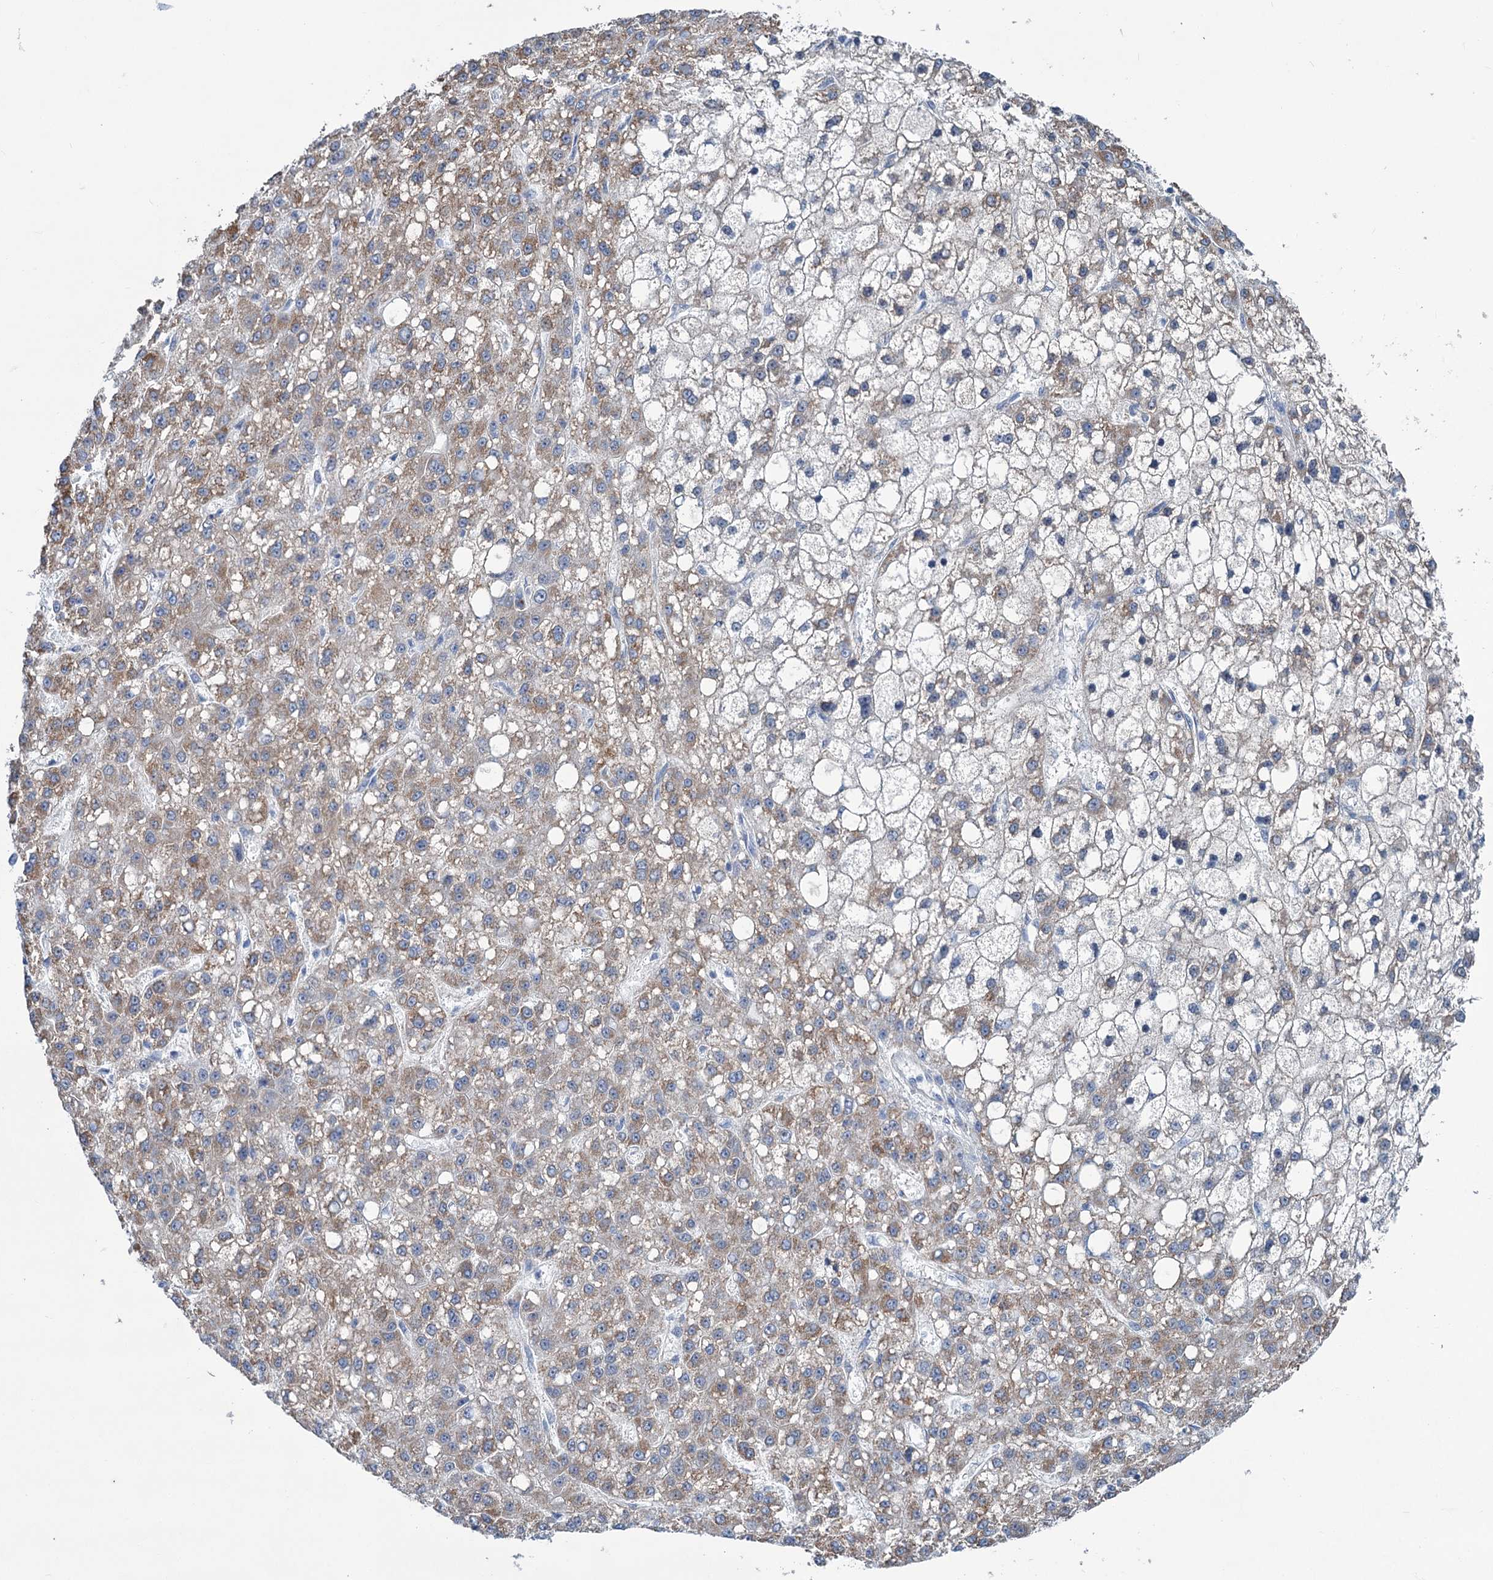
{"staining": {"intensity": "moderate", "quantity": ">75%", "location": "cytoplasmic/membranous"}, "tissue": "liver cancer", "cell_type": "Tumor cells", "image_type": "cancer", "snomed": [{"axis": "morphology", "description": "Carcinoma, Hepatocellular, NOS"}, {"axis": "topography", "description": "Liver"}], "caption": "Immunohistochemical staining of human liver cancer (hepatocellular carcinoma) demonstrates moderate cytoplasmic/membranous protein expression in approximately >75% of tumor cells.", "gene": "LPIN1", "patient": {"sex": "male", "age": 67}}